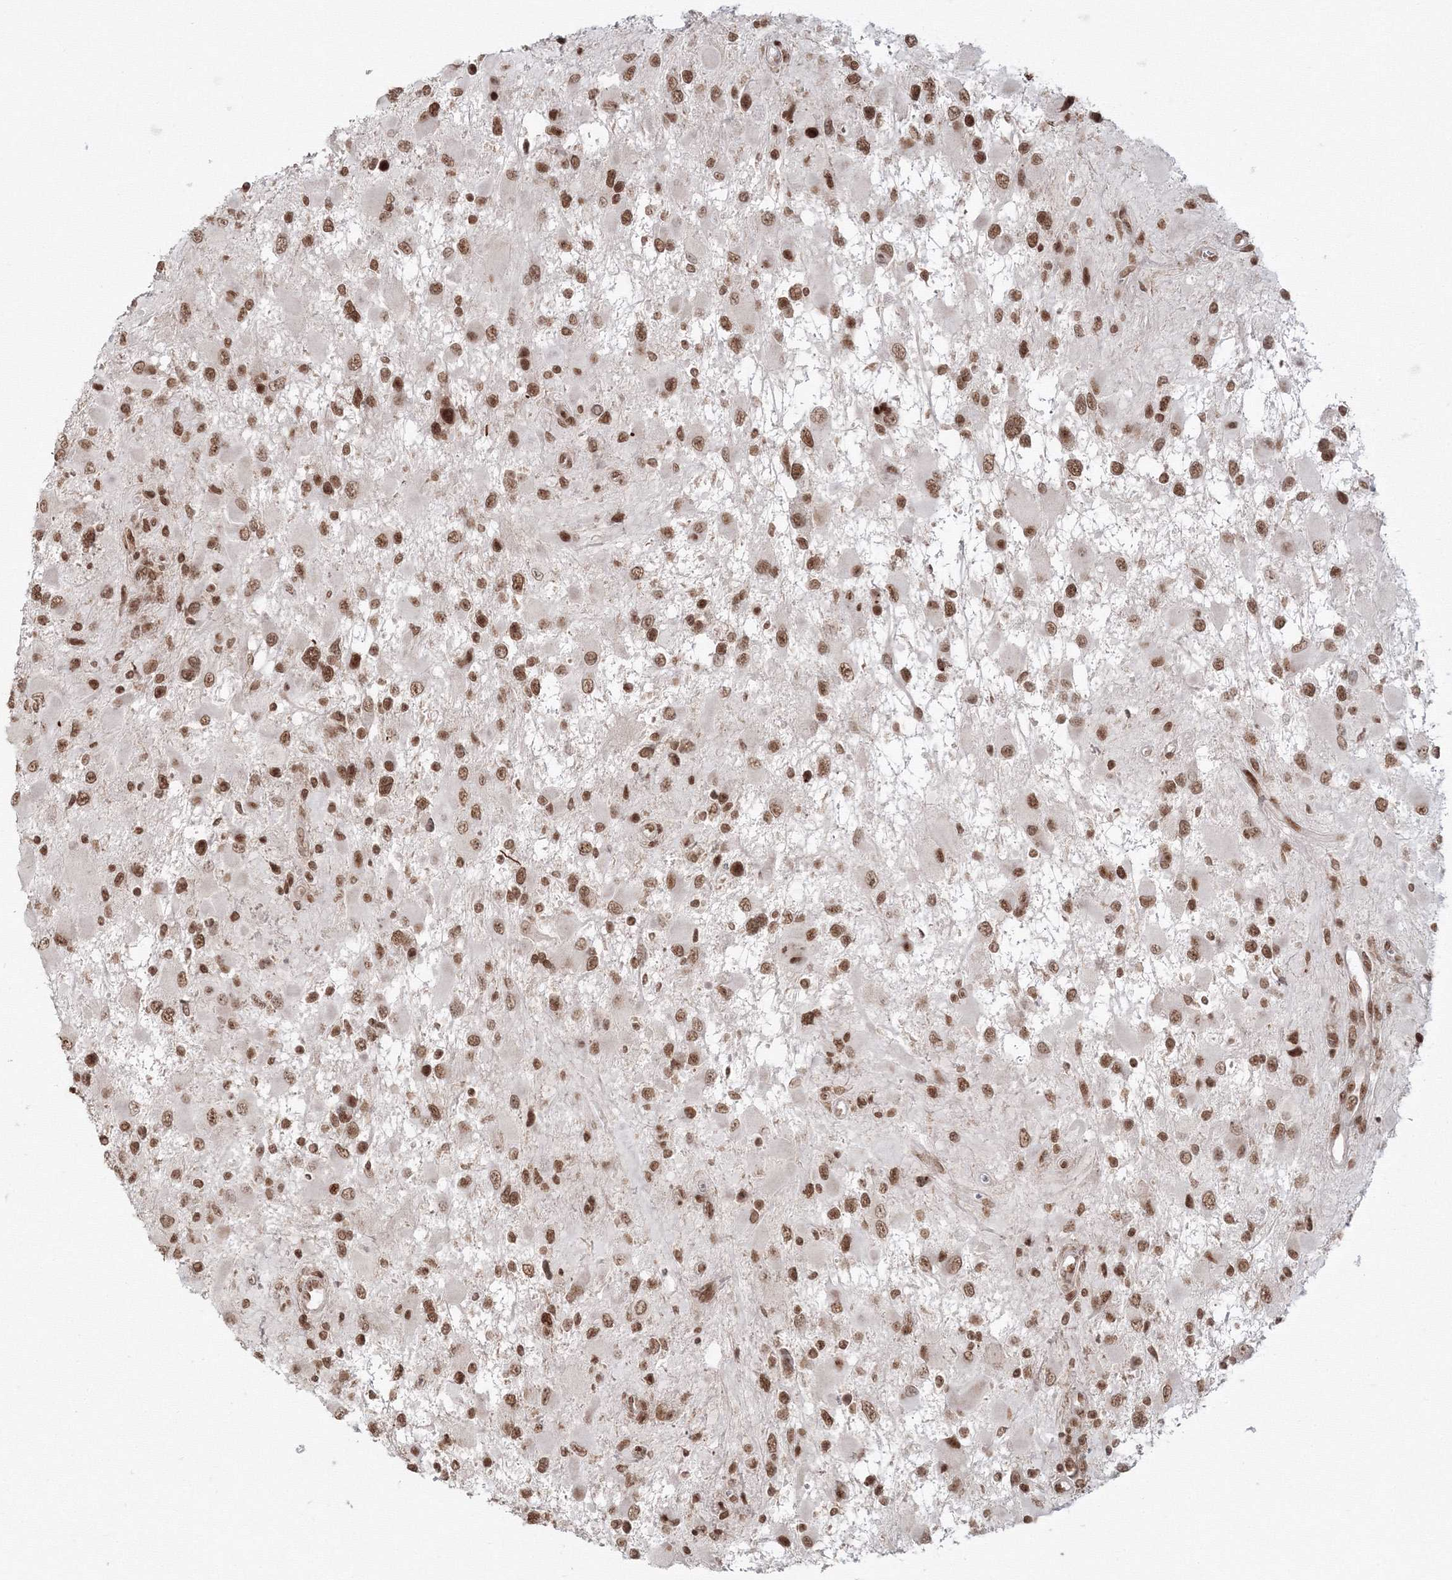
{"staining": {"intensity": "moderate", "quantity": ">75%", "location": "nuclear"}, "tissue": "glioma", "cell_type": "Tumor cells", "image_type": "cancer", "snomed": [{"axis": "morphology", "description": "Glioma, malignant, High grade"}, {"axis": "topography", "description": "Brain"}], "caption": "IHC (DAB) staining of malignant high-grade glioma exhibits moderate nuclear protein positivity in approximately >75% of tumor cells.", "gene": "KIF20A", "patient": {"sex": "male", "age": 53}}